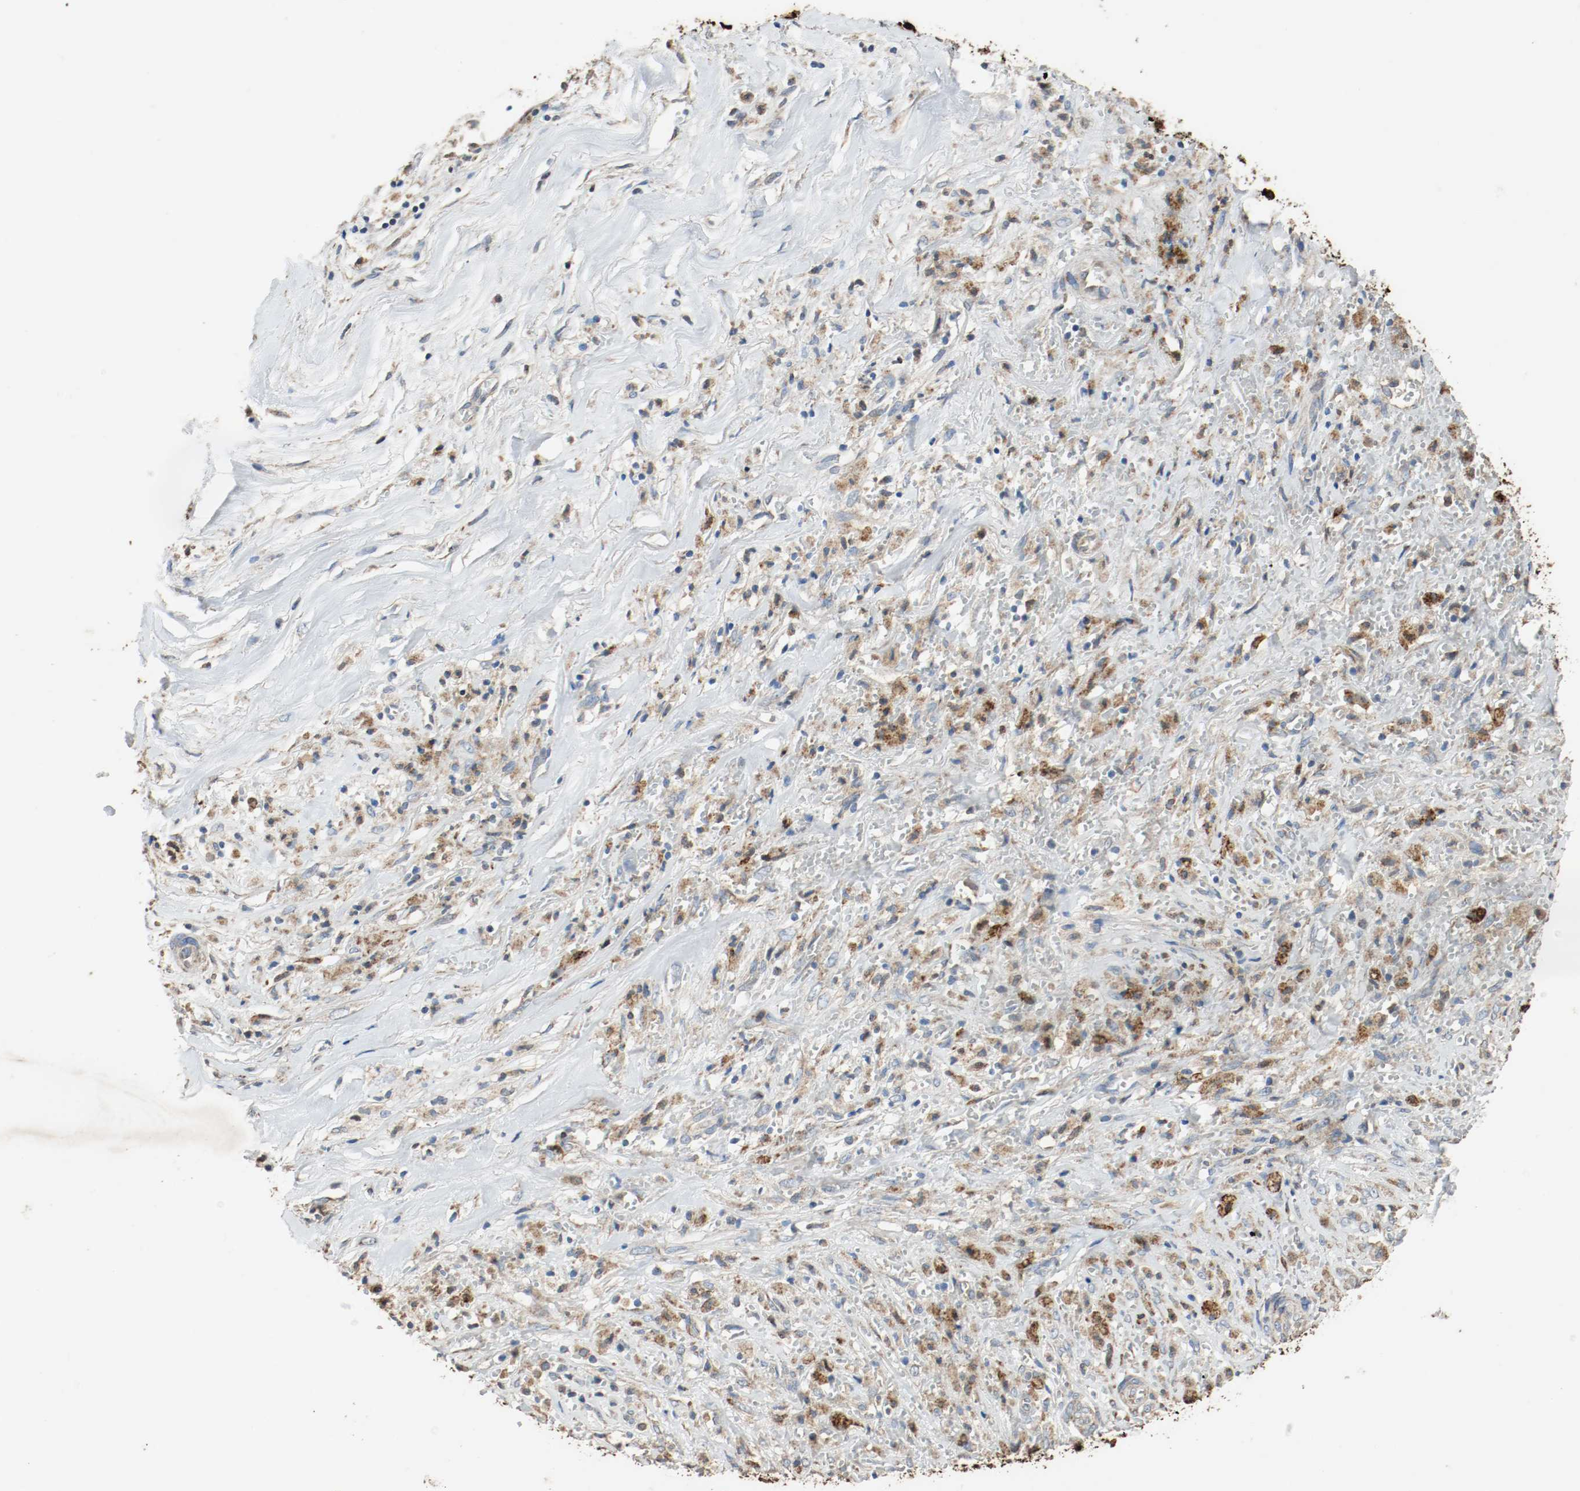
{"staining": {"intensity": "moderate", "quantity": ">75%", "location": "cytoplasmic/membranous"}, "tissue": "liver cancer", "cell_type": "Tumor cells", "image_type": "cancer", "snomed": [{"axis": "morphology", "description": "Cholangiocarcinoma"}, {"axis": "topography", "description": "Liver"}], "caption": "Tumor cells display medium levels of moderate cytoplasmic/membranous positivity in about >75% of cells in liver cancer (cholangiocarcinoma).", "gene": "ALDH4A1", "patient": {"sex": "female", "age": 70}}